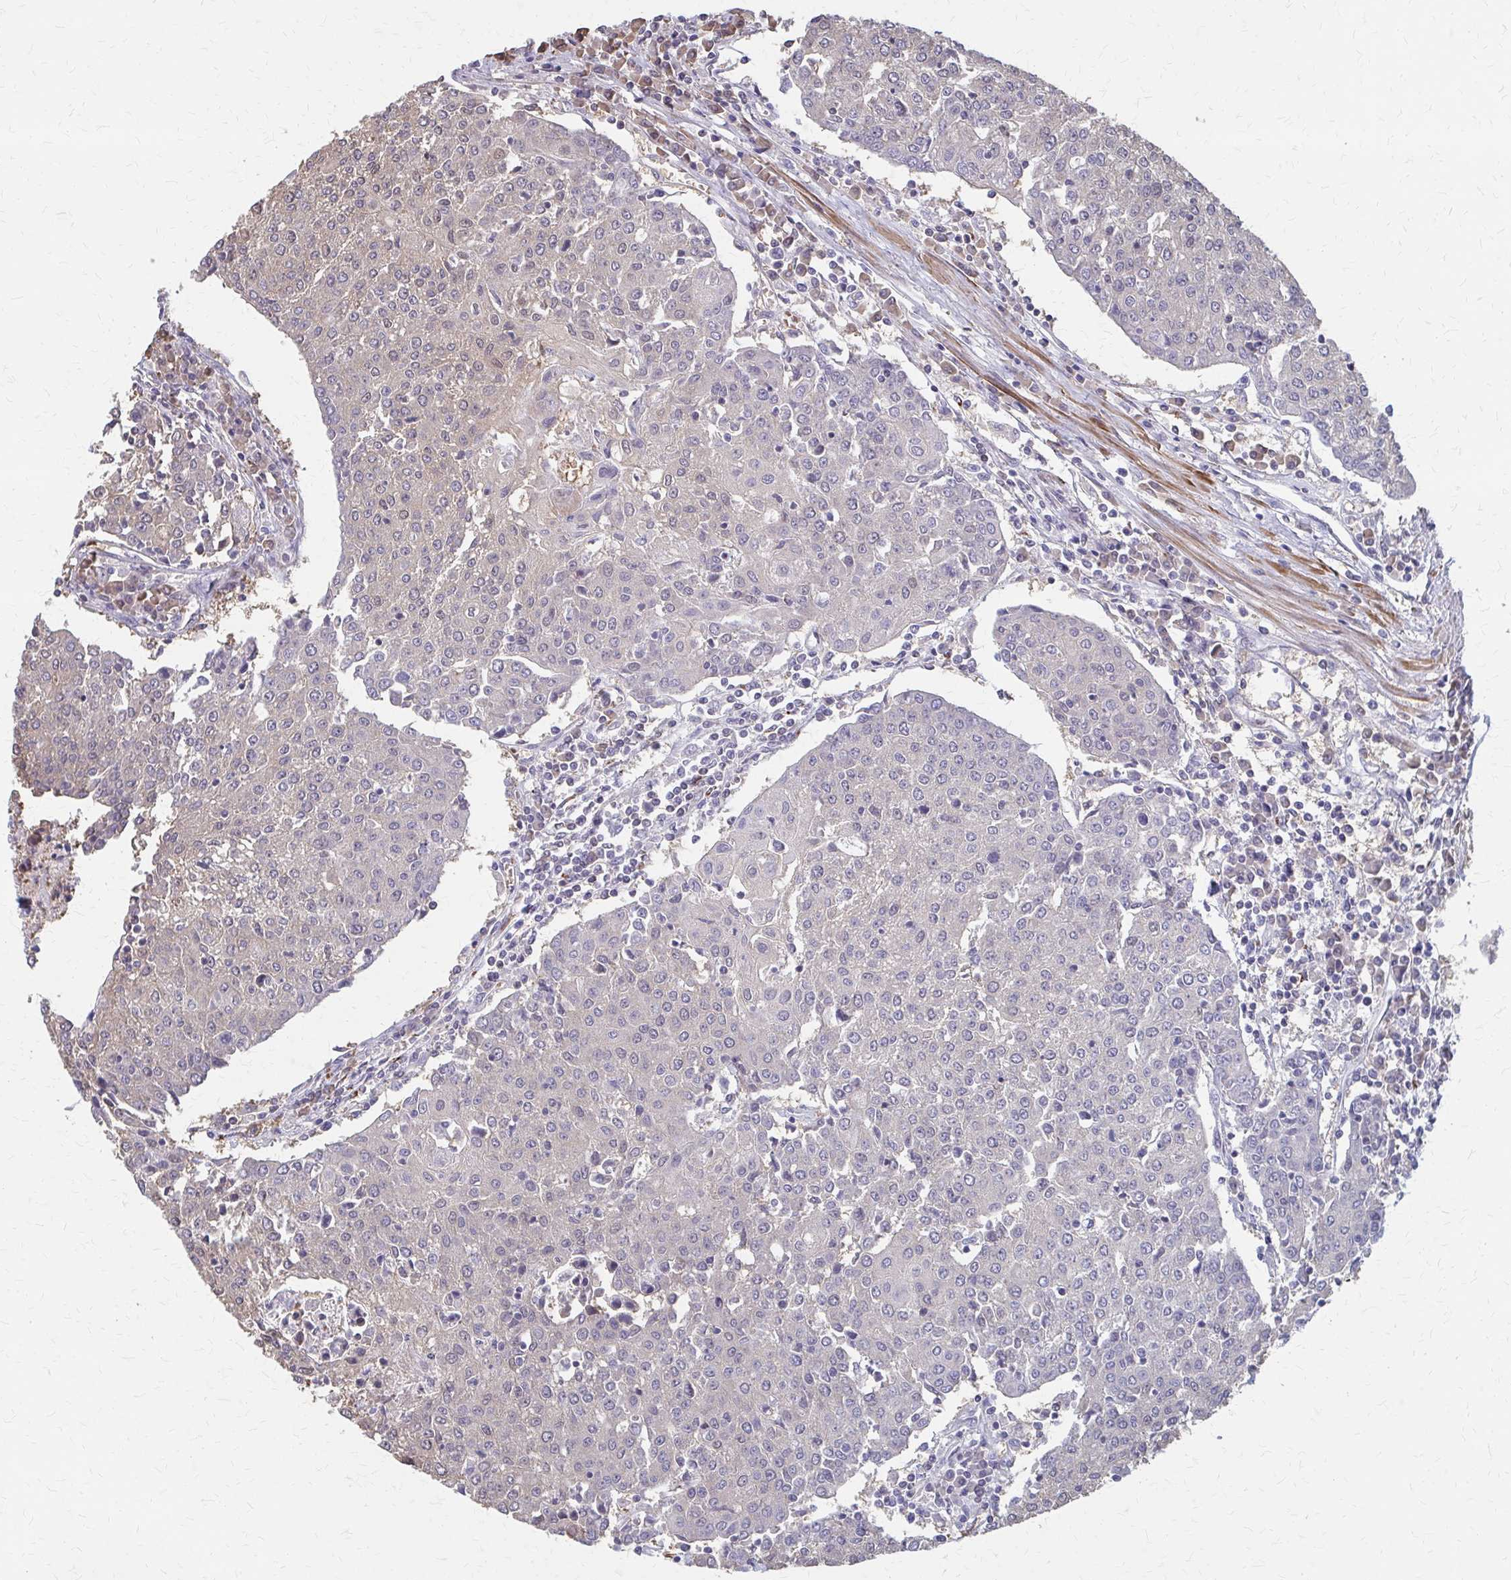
{"staining": {"intensity": "negative", "quantity": "none", "location": "none"}, "tissue": "urothelial cancer", "cell_type": "Tumor cells", "image_type": "cancer", "snomed": [{"axis": "morphology", "description": "Urothelial carcinoma, High grade"}, {"axis": "topography", "description": "Urinary bladder"}], "caption": "This is a histopathology image of IHC staining of urothelial carcinoma (high-grade), which shows no expression in tumor cells.", "gene": "IFI44L", "patient": {"sex": "female", "age": 85}}